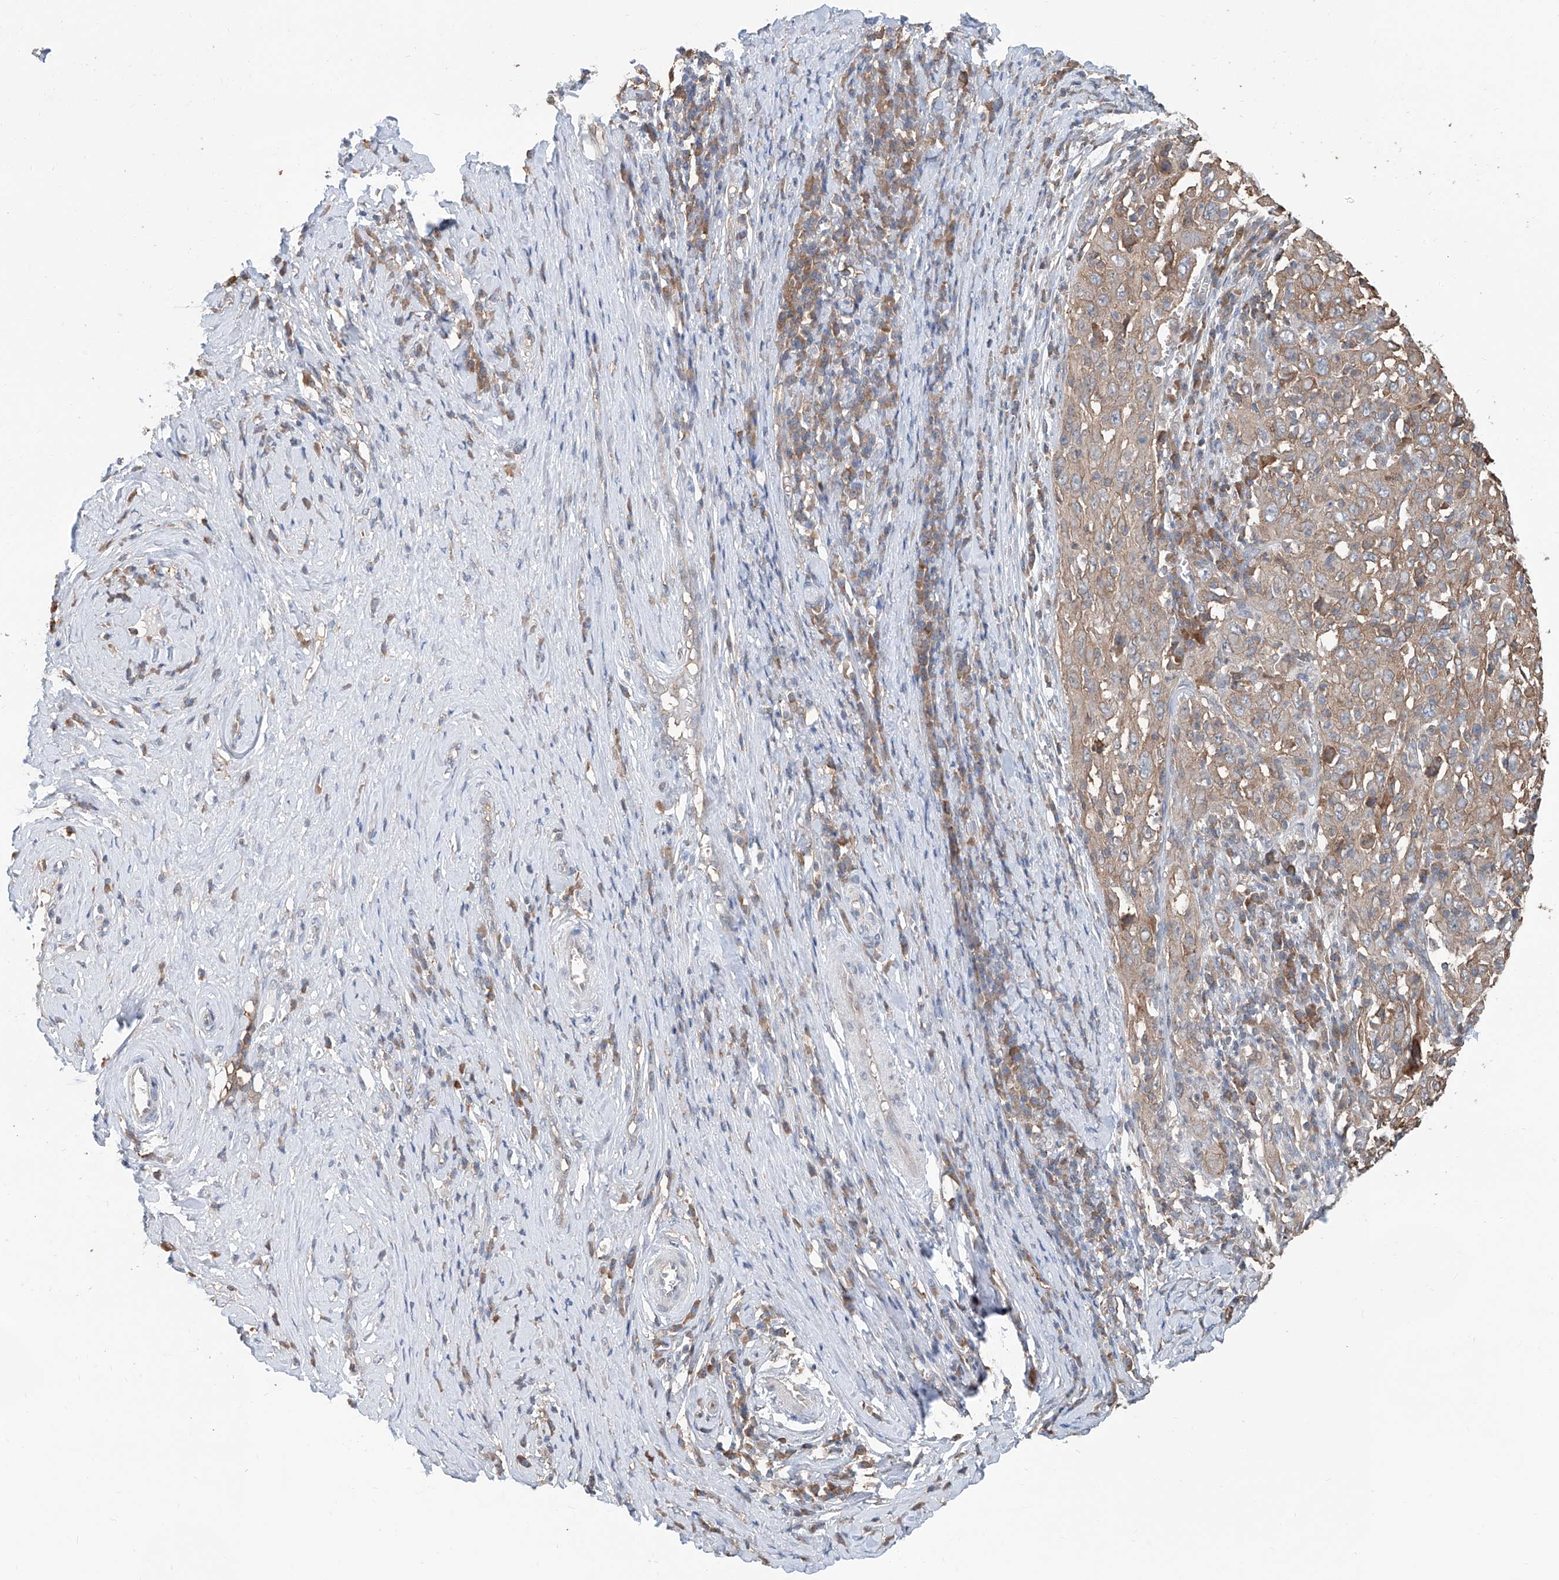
{"staining": {"intensity": "weak", "quantity": ">75%", "location": "cytoplasmic/membranous"}, "tissue": "cervical cancer", "cell_type": "Tumor cells", "image_type": "cancer", "snomed": [{"axis": "morphology", "description": "Squamous cell carcinoma, NOS"}, {"axis": "topography", "description": "Cervix"}], "caption": "Tumor cells show weak cytoplasmic/membranous staining in about >75% of cells in cervical cancer (squamous cell carcinoma).", "gene": "KCNK10", "patient": {"sex": "female", "age": 46}}